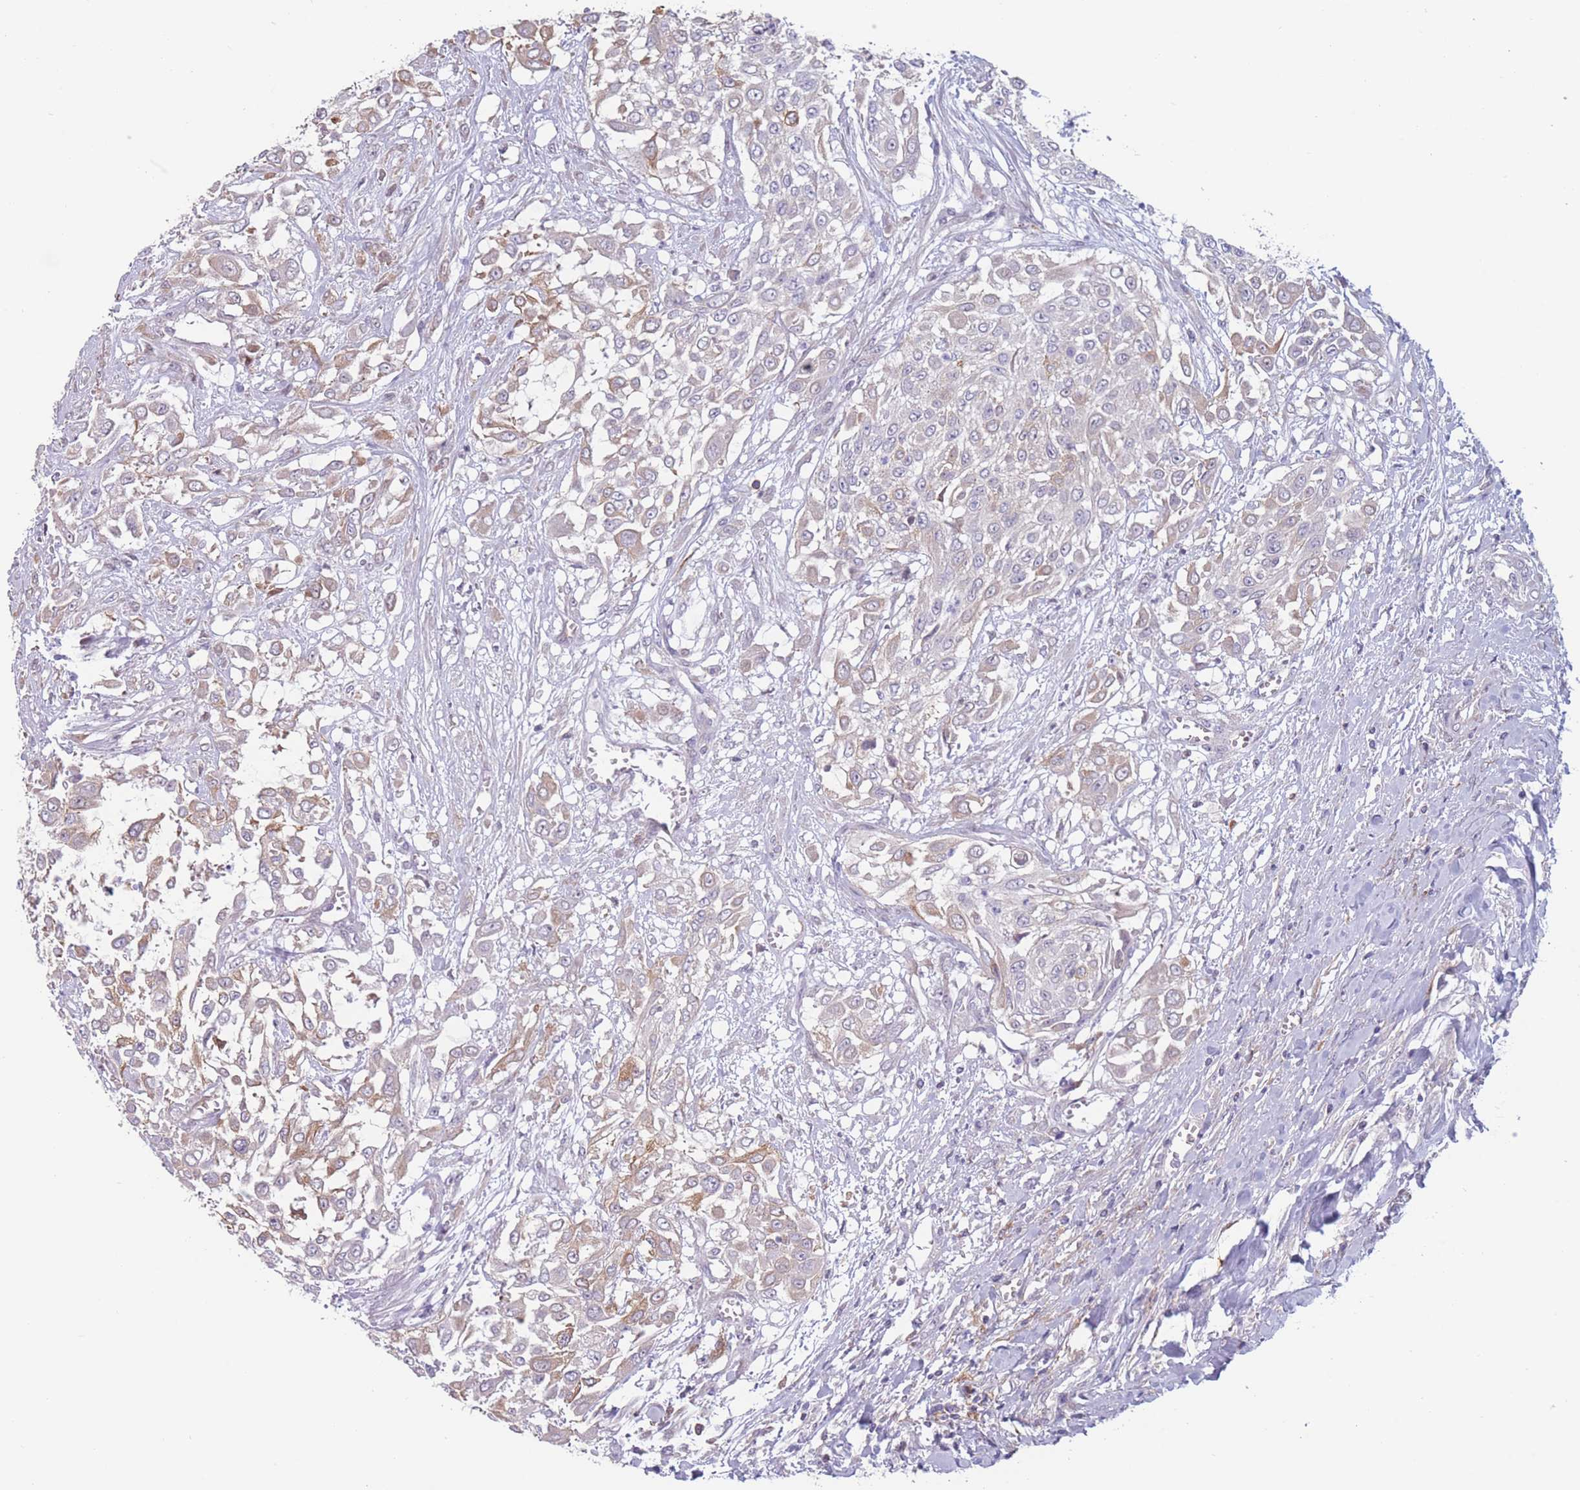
{"staining": {"intensity": "weak", "quantity": "<25%", "location": "cytoplasmic/membranous"}, "tissue": "urothelial cancer", "cell_type": "Tumor cells", "image_type": "cancer", "snomed": [{"axis": "morphology", "description": "Urothelial carcinoma, High grade"}, {"axis": "topography", "description": "Urinary bladder"}], "caption": "High magnification brightfield microscopy of urothelial cancer stained with DAB (brown) and counterstained with hematoxylin (blue): tumor cells show no significant expression.", "gene": "PDE4A", "patient": {"sex": "male", "age": 57}}